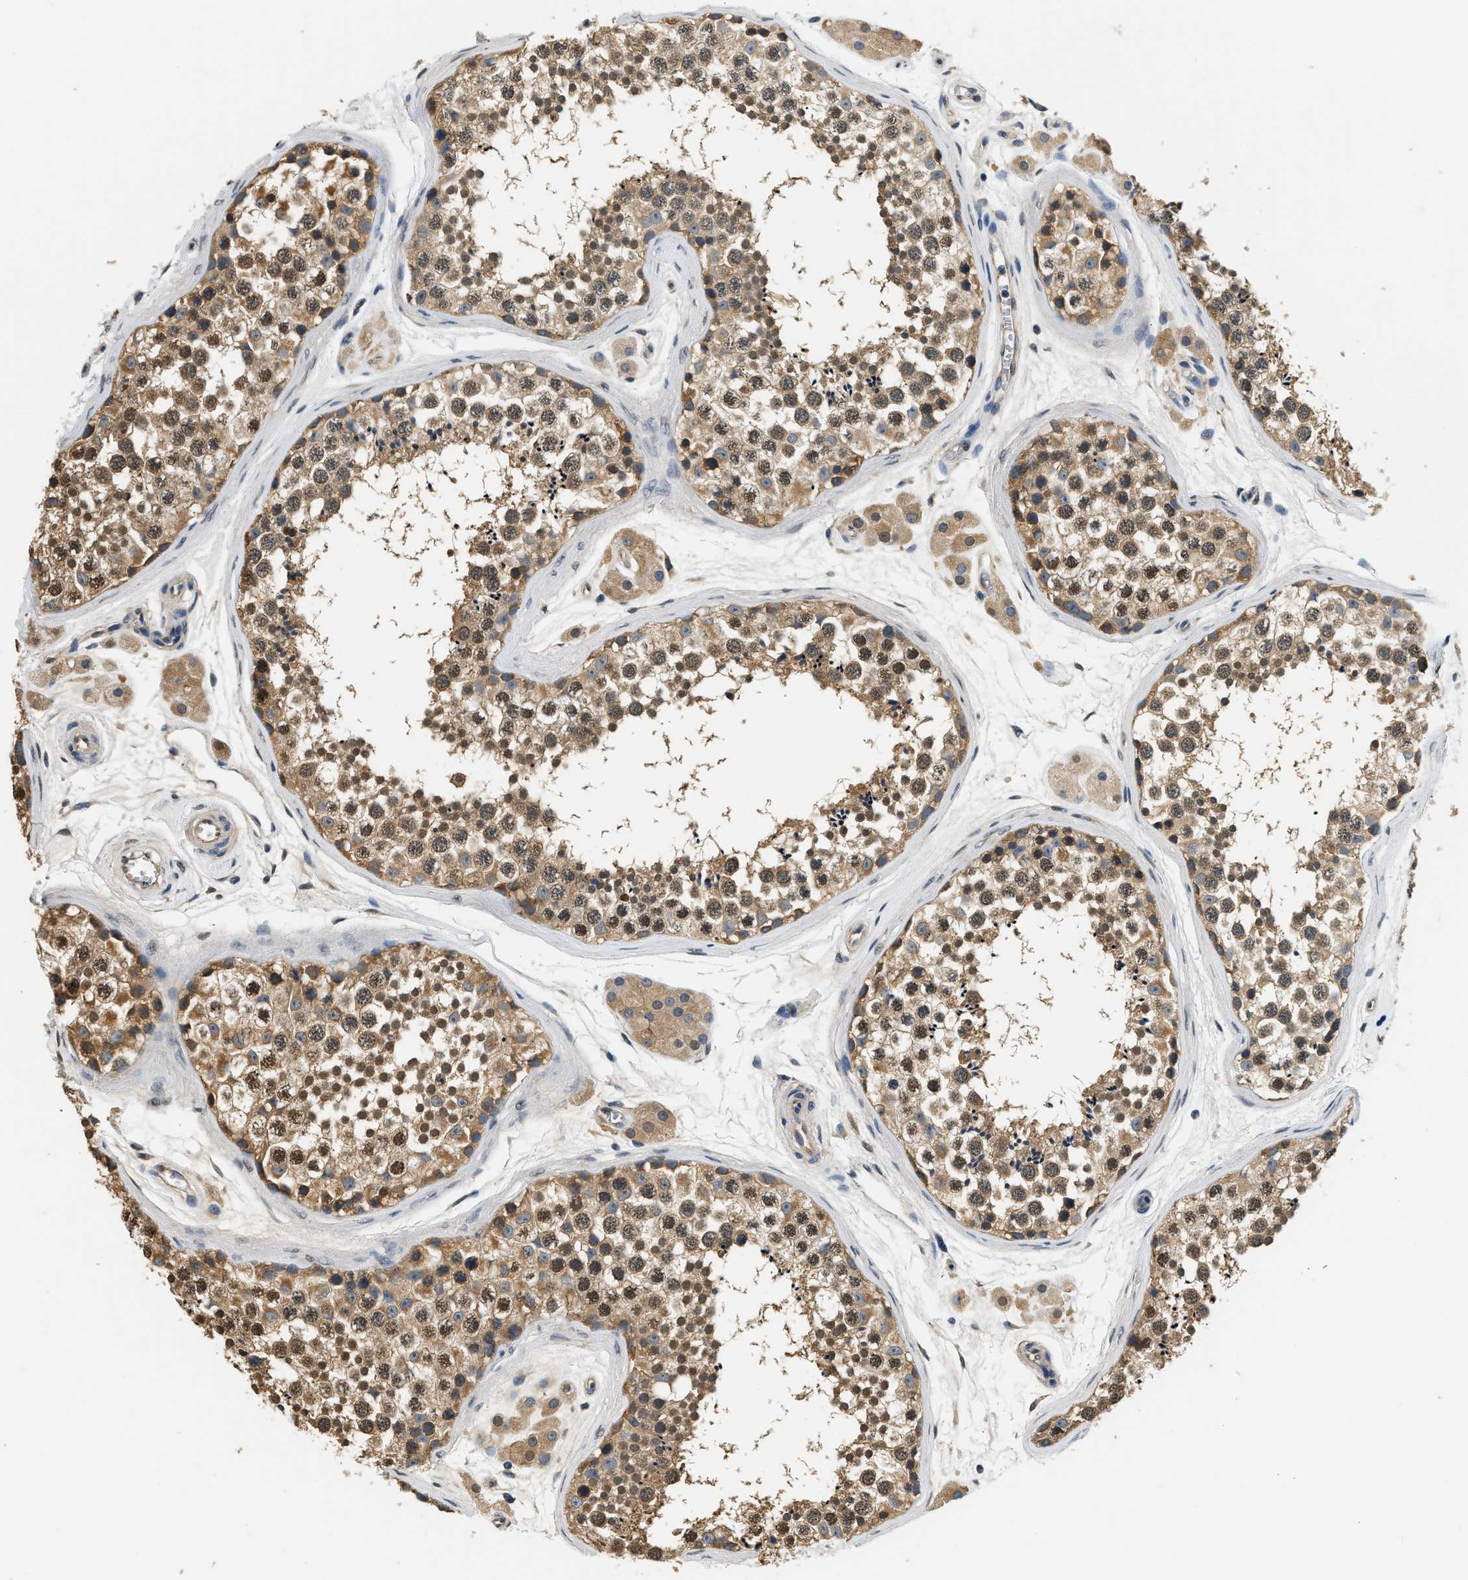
{"staining": {"intensity": "moderate", "quantity": ">75%", "location": "cytoplasmic/membranous,nuclear"}, "tissue": "testis", "cell_type": "Cells in seminiferous ducts", "image_type": "normal", "snomed": [{"axis": "morphology", "description": "Normal tissue, NOS"}, {"axis": "topography", "description": "Testis"}], "caption": "Immunohistochemical staining of benign human testis exhibits medium levels of moderate cytoplasmic/membranous,nuclear staining in approximately >75% of cells in seminiferous ducts.", "gene": "BCL7C", "patient": {"sex": "male", "age": 56}}